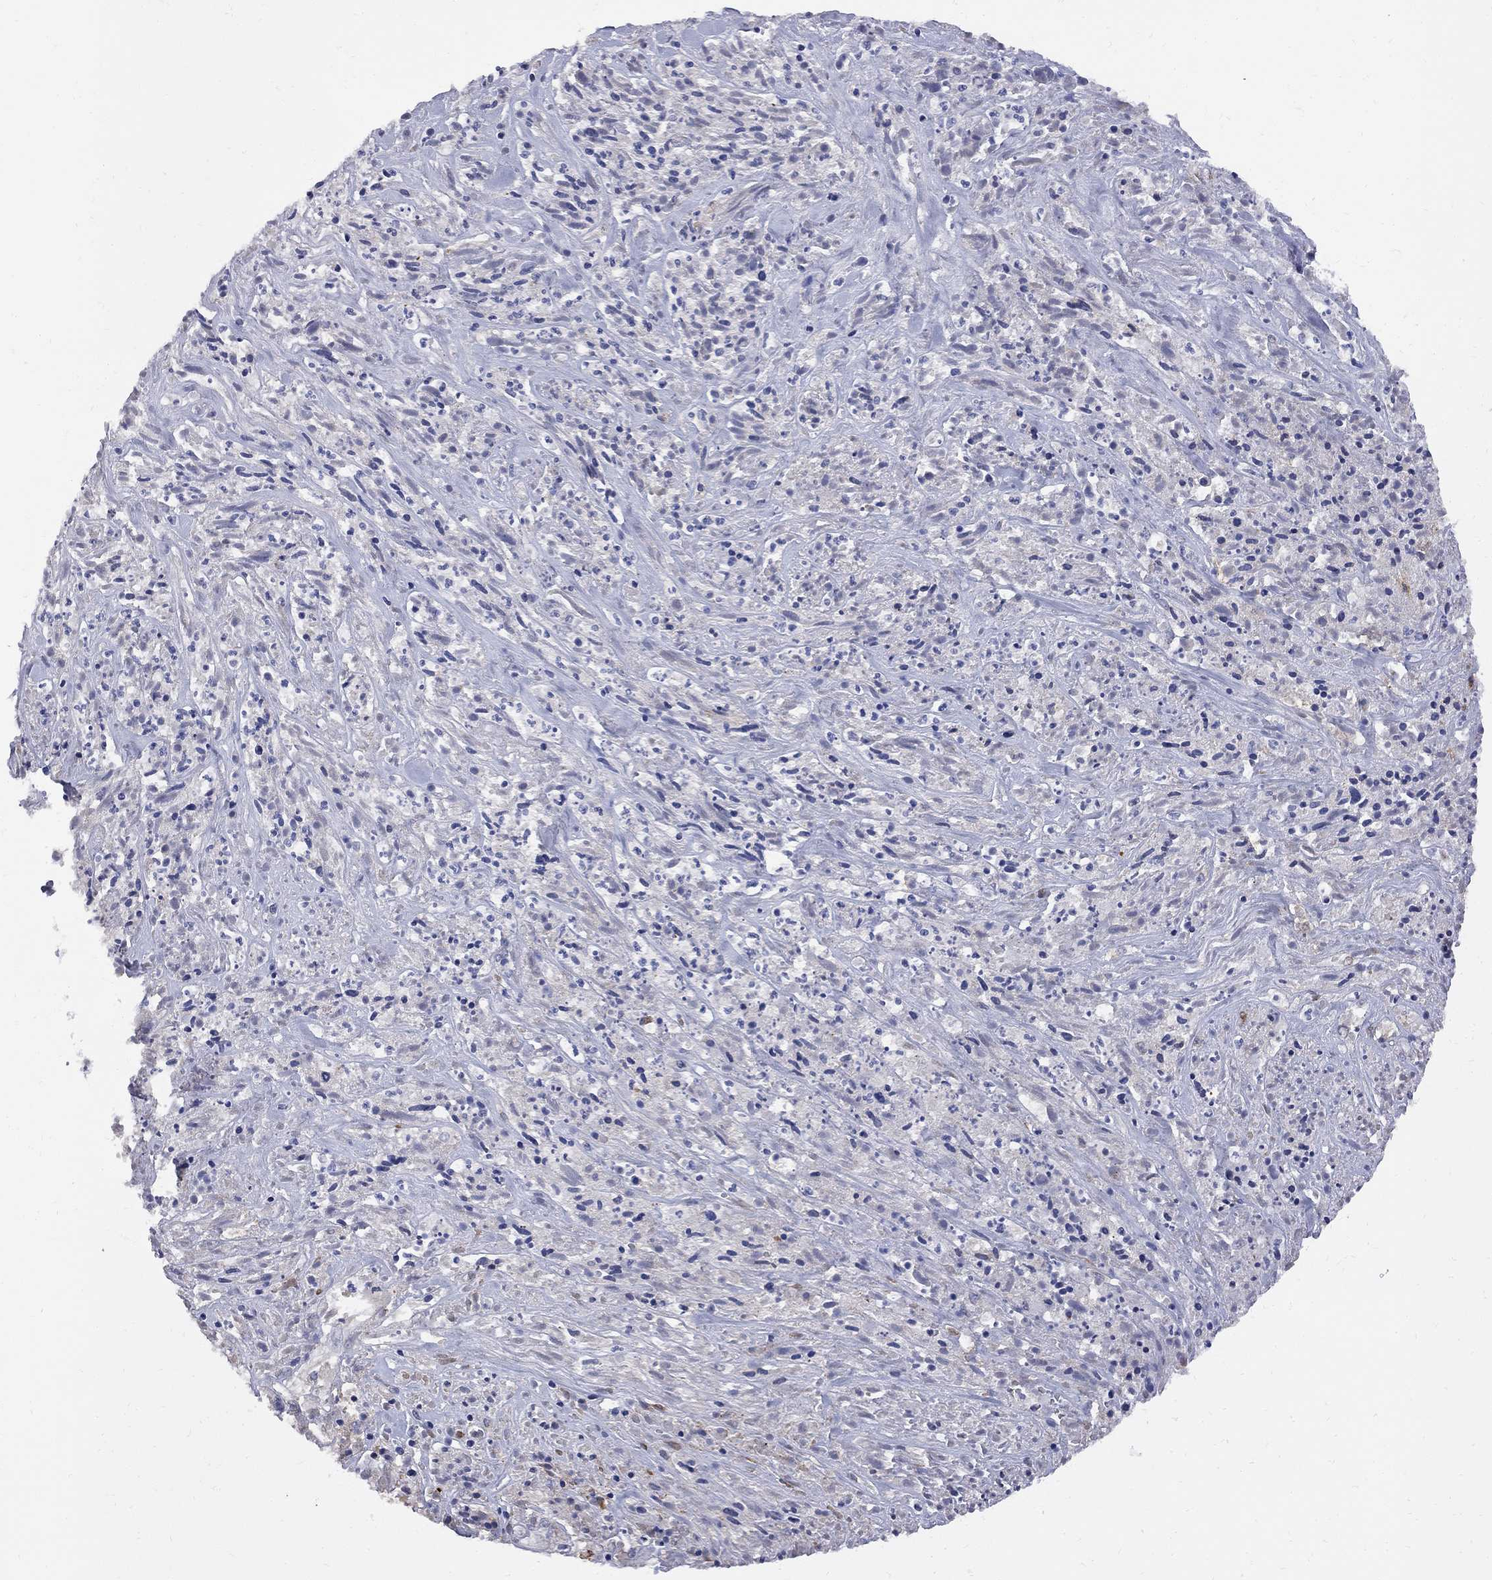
{"staining": {"intensity": "negative", "quantity": "none", "location": "none"}, "tissue": "melanoma", "cell_type": "Tumor cells", "image_type": "cancer", "snomed": [{"axis": "morphology", "description": "Malignant melanoma, NOS"}, {"axis": "topography", "description": "Skin"}], "caption": "High power microscopy photomicrograph of an immunohistochemistry photomicrograph of malignant melanoma, revealing no significant expression in tumor cells.", "gene": "MTHFR", "patient": {"sex": "female", "age": 91}}